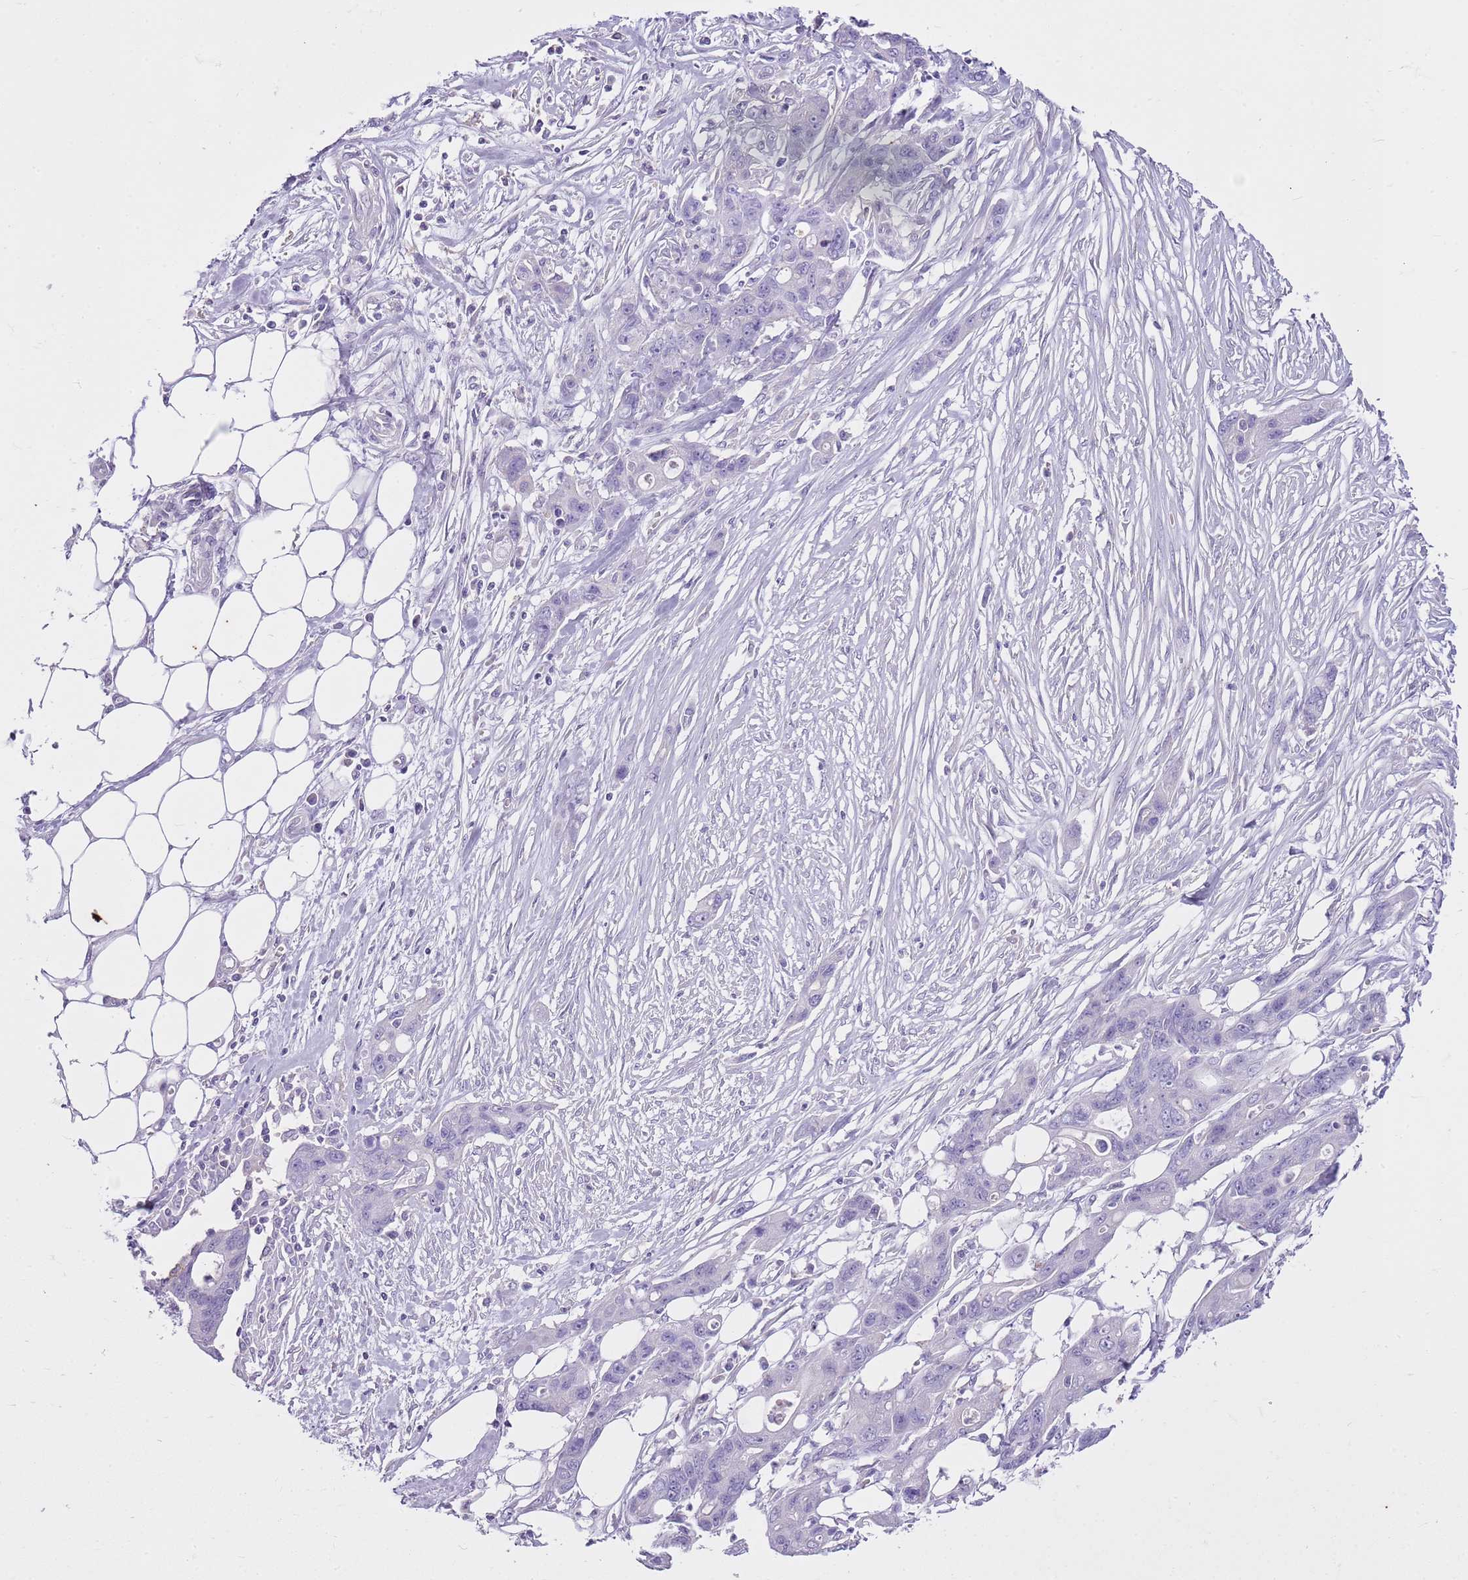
{"staining": {"intensity": "negative", "quantity": "none", "location": "none"}, "tissue": "ovarian cancer", "cell_type": "Tumor cells", "image_type": "cancer", "snomed": [{"axis": "morphology", "description": "Cystadenocarcinoma, mucinous, NOS"}, {"axis": "topography", "description": "Ovary"}], "caption": "Protein analysis of ovarian cancer (mucinous cystadenocarcinoma) reveals no significant positivity in tumor cells.", "gene": "CNPPD1", "patient": {"sex": "female", "age": 70}}